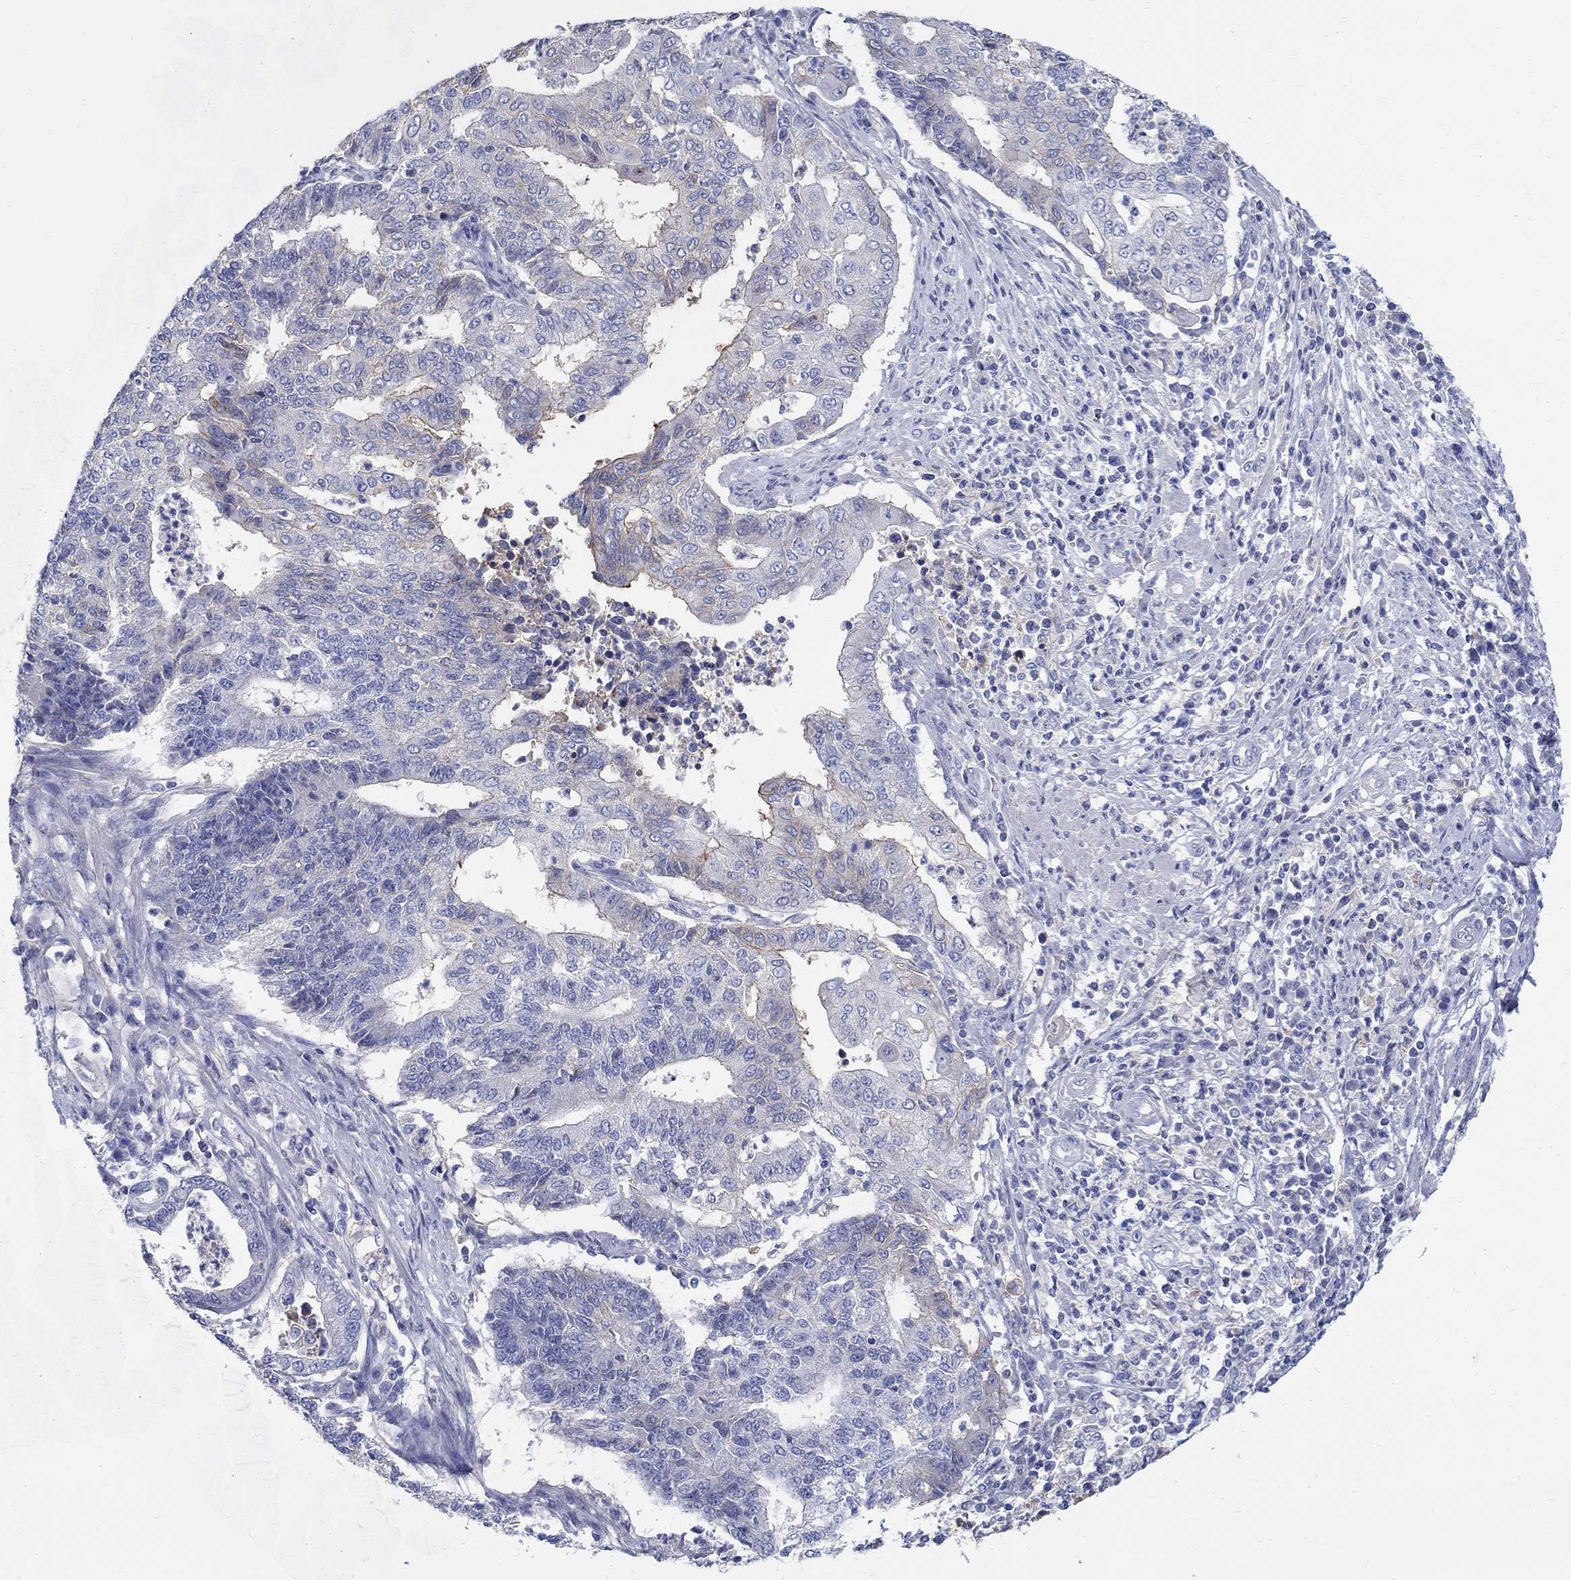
{"staining": {"intensity": "weak", "quantity": "<25%", "location": "cytoplasmic/membranous"}, "tissue": "endometrial cancer", "cell_type": "Tumor cells", "image_type": "cancer", "snomed": [{"axis": "morphology", "description": "Adenocarcinoma, NOS"}, {"axis": "topography", "description": "Uterus"}, {"axis": "topography", "description": "Endometrium"}], "caption": "Histopathology image shows no protein expression in tumor cells of endometrial cancer tissue.", "gene": "SOX2", "patient": {"sex": "female", "age": 54}}